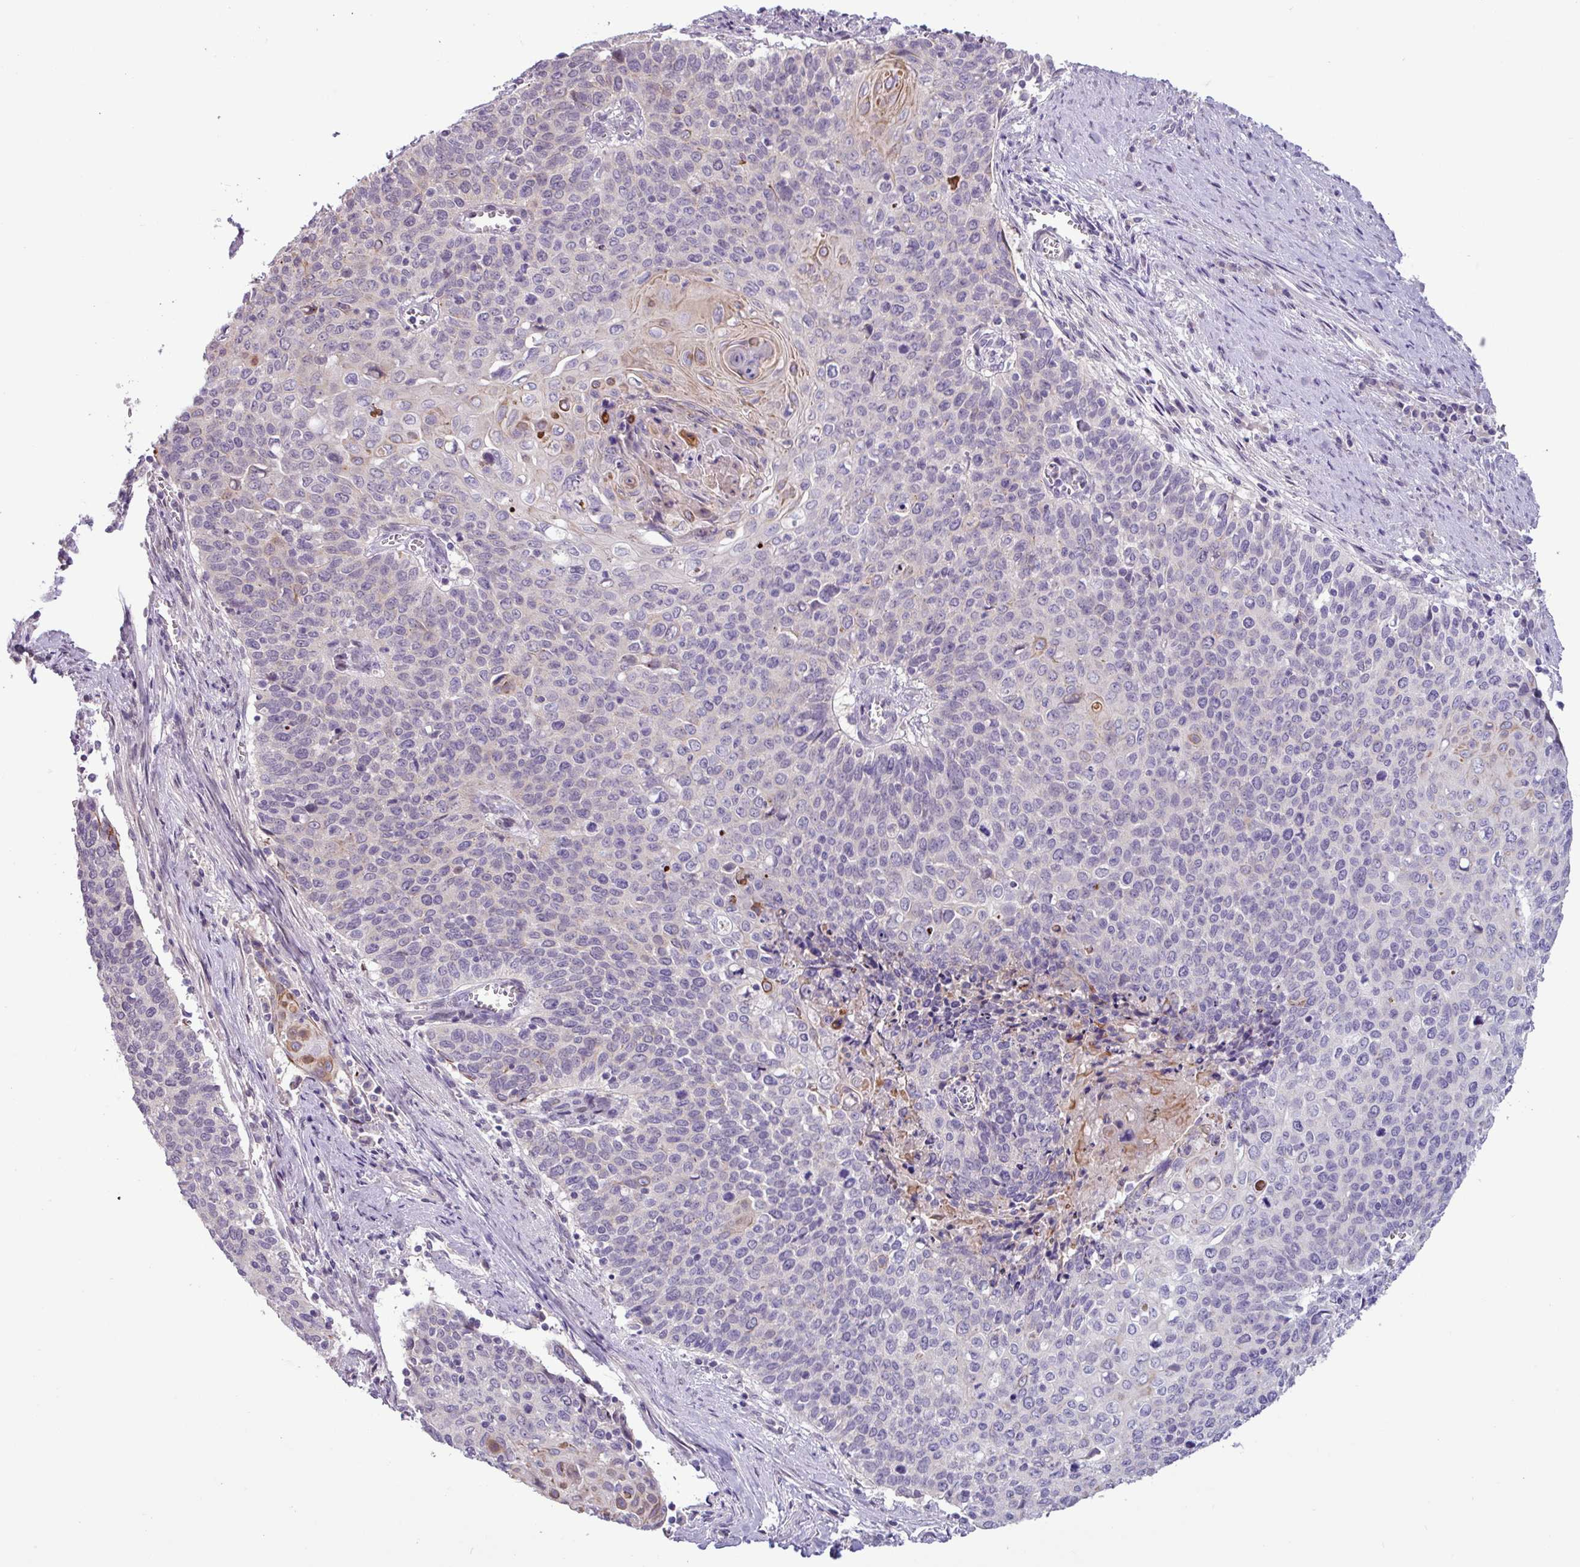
{"staining": {"intensity": "weak", "quantity": "<25%", "location": "cytoplasmic/membranous"}, "tissue": "cervical cancer", "cell_type": "Tumor cells", "image_type": "cancer", "snomed": [{"axis": "morphology", "description": "Squamous cell carcinoma, NOS"}, {"axis": "topography", "description": "Cervix"}], "caption": "DAB immunohistochemical staining of cervical squamous cell carcinoma exhibits no significant expression in tumor cells. (Immunohistochemistry (ihc), brightfield microscopy, high magnification).", "gene": "PNLDC1", "patient": {"sex": "female", "age": 39}}